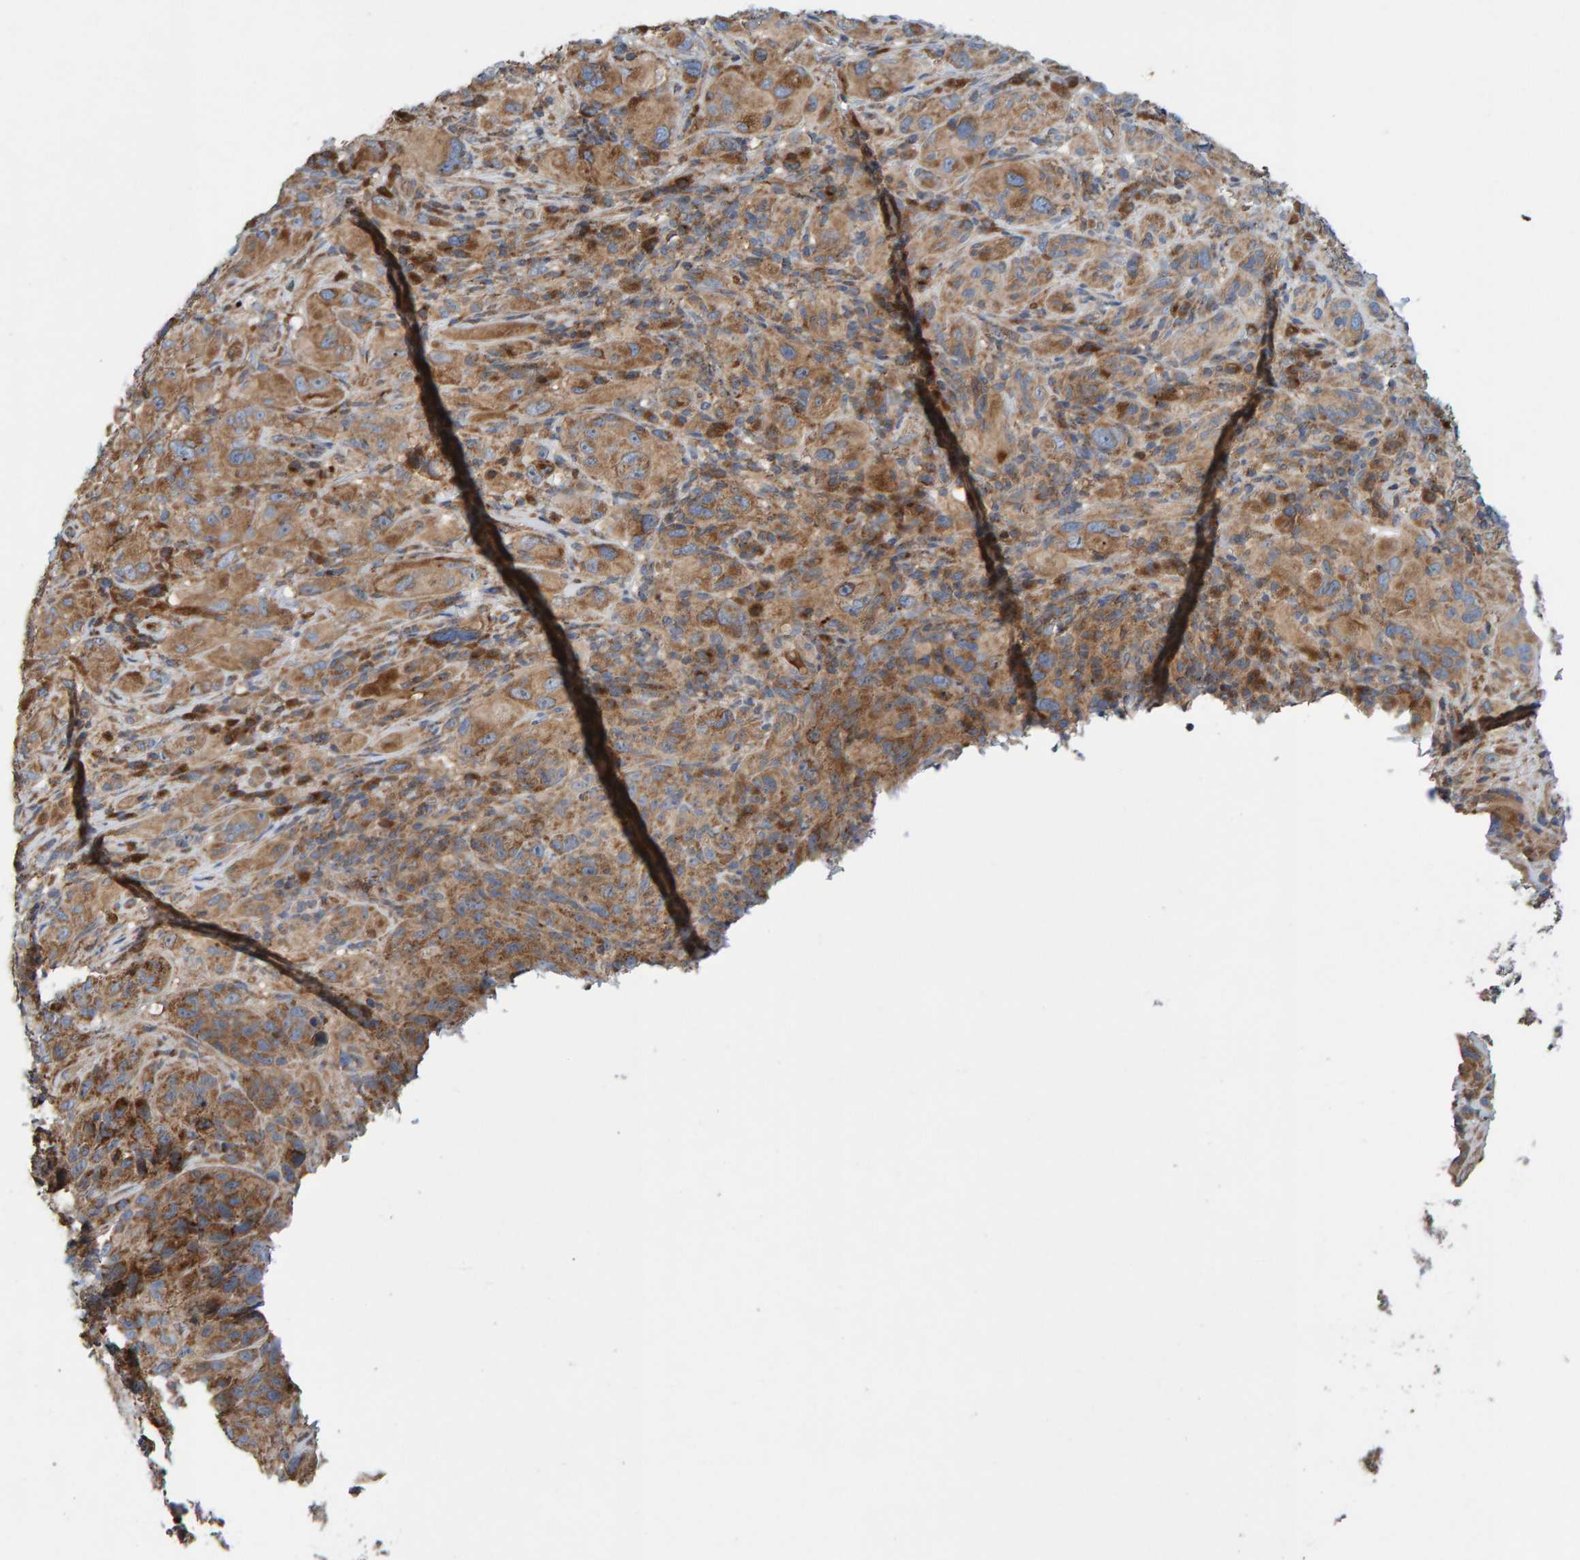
{"staining": {"intensity": "moderate", "quantity": ">75%", "location": "cytoplasmic/membranous"}, "tissue": "melanoma", "cell_type": "Tumor cells", "image_type": "cancer", "snomed": [{"axis": "morphology", "description": "Malignant melanoma, NOS"}, {"axis": "topography", "description": "Skin of head"}], "caption": "Immunohistochemical staining of melanoma demonstrates medium levels of moderate cytoplasmic/membranous protein staining in about >75% of tumor cells.", "gene": "KIAA0753", "patient": {"sex": "male", "age": 96}}